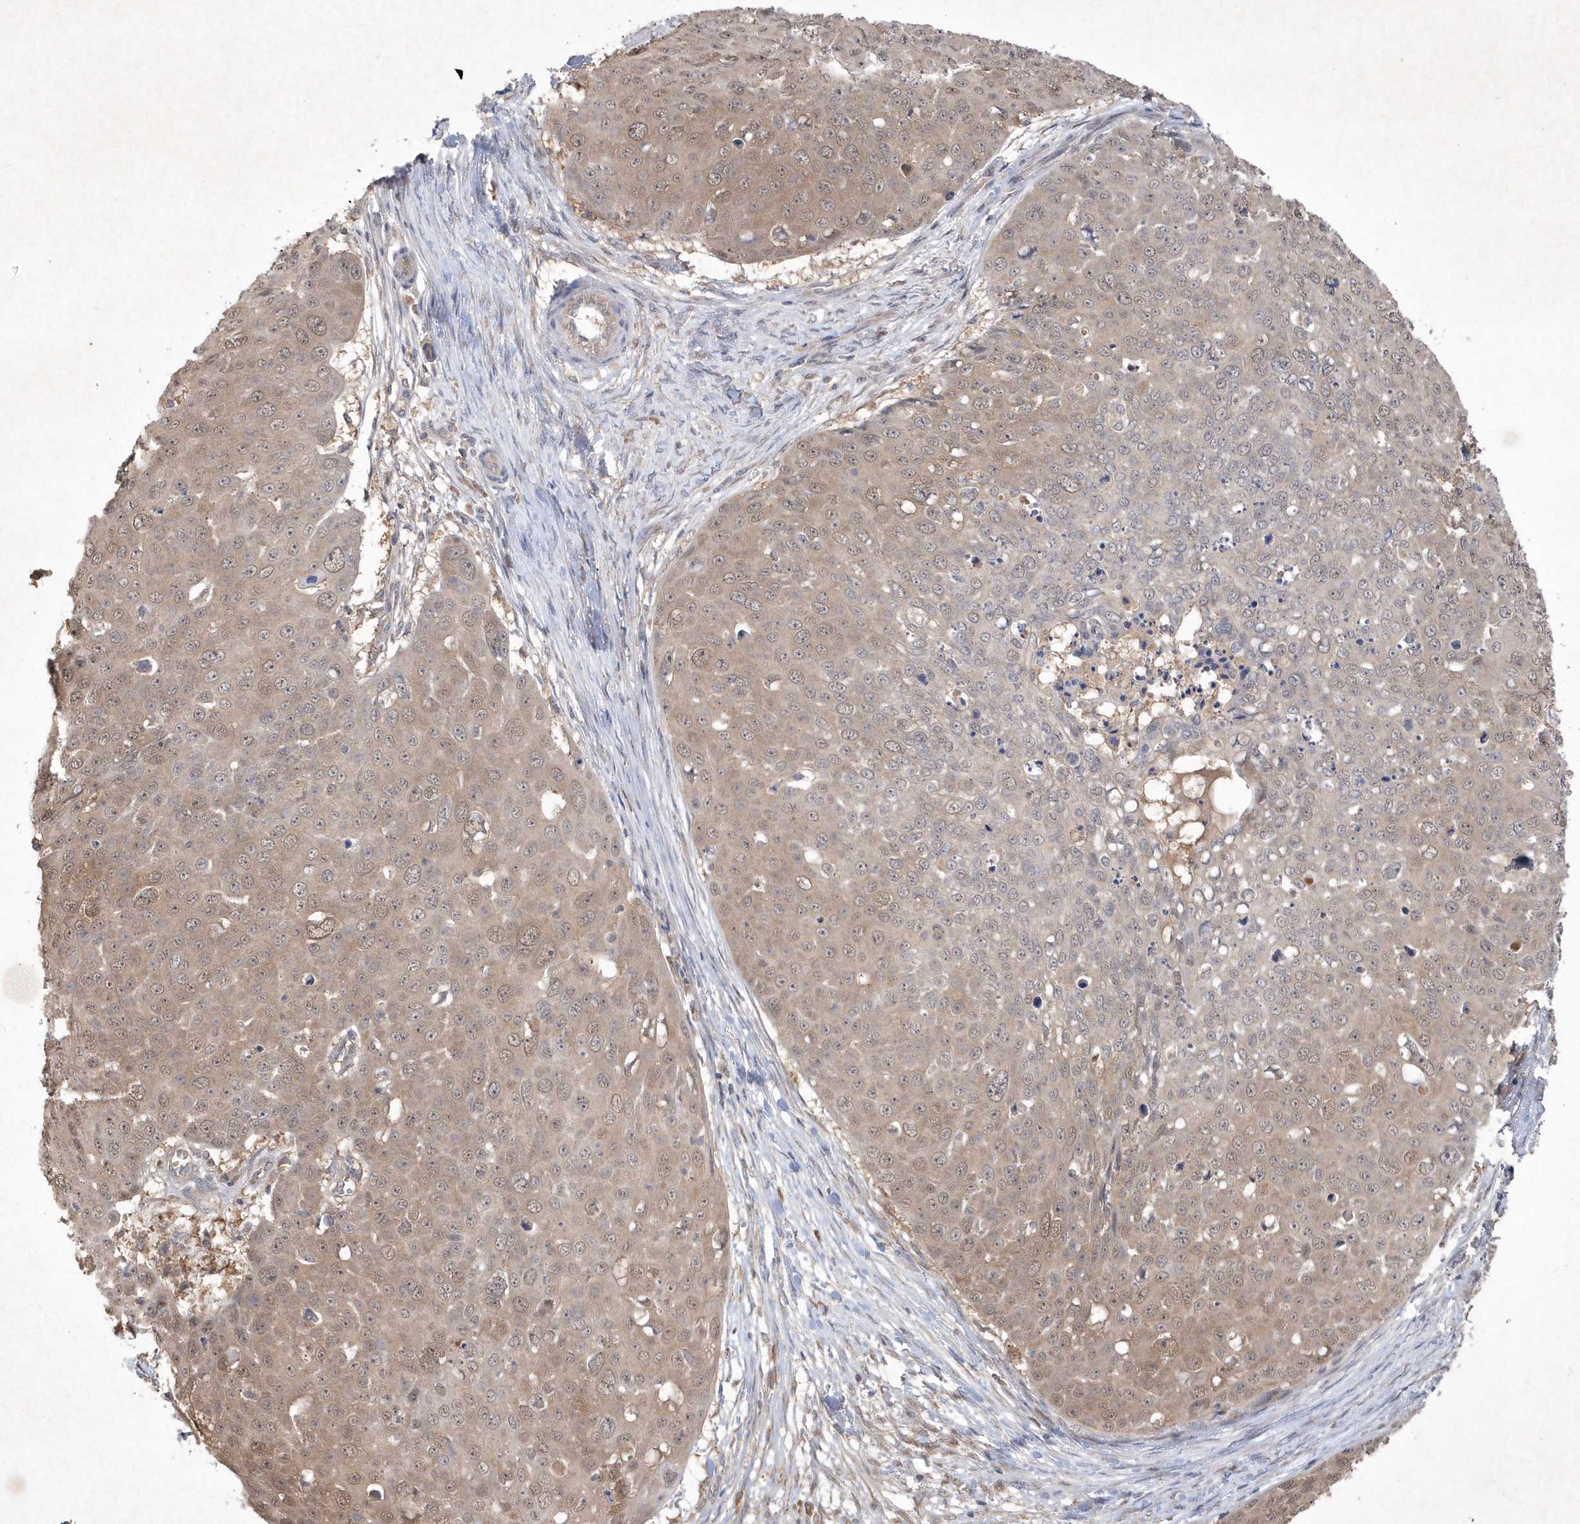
{"staining": {"intensity": "weak", "quantity": "25%-75%", "location": "cytoplasmic/membranous,nuclear"}, "tissue": "skin cancer", "cell_type": "Tumor cells", "image_type": "cancer", "snomed": [{"axis": "morphology", "description": "Squamous cell carcinoma, NOS"}, {"axis": "topography", "description": "Skin"}], "caption": "DAB immunohistochemical staining of human skin cancer demonstrates weak cytoplasmic/membranous and nuclear protein expression in about 25%-75% of tumor cells. The staining was performed using DAB (3,3'-diaminobenzidine) to visualize the protein expression in brown, while the nuclei were stained in blue with hematoxylin (Magnification: 20x).", "gene": "AKR7A2", "patient": {"sex": "male", "age": 71}}